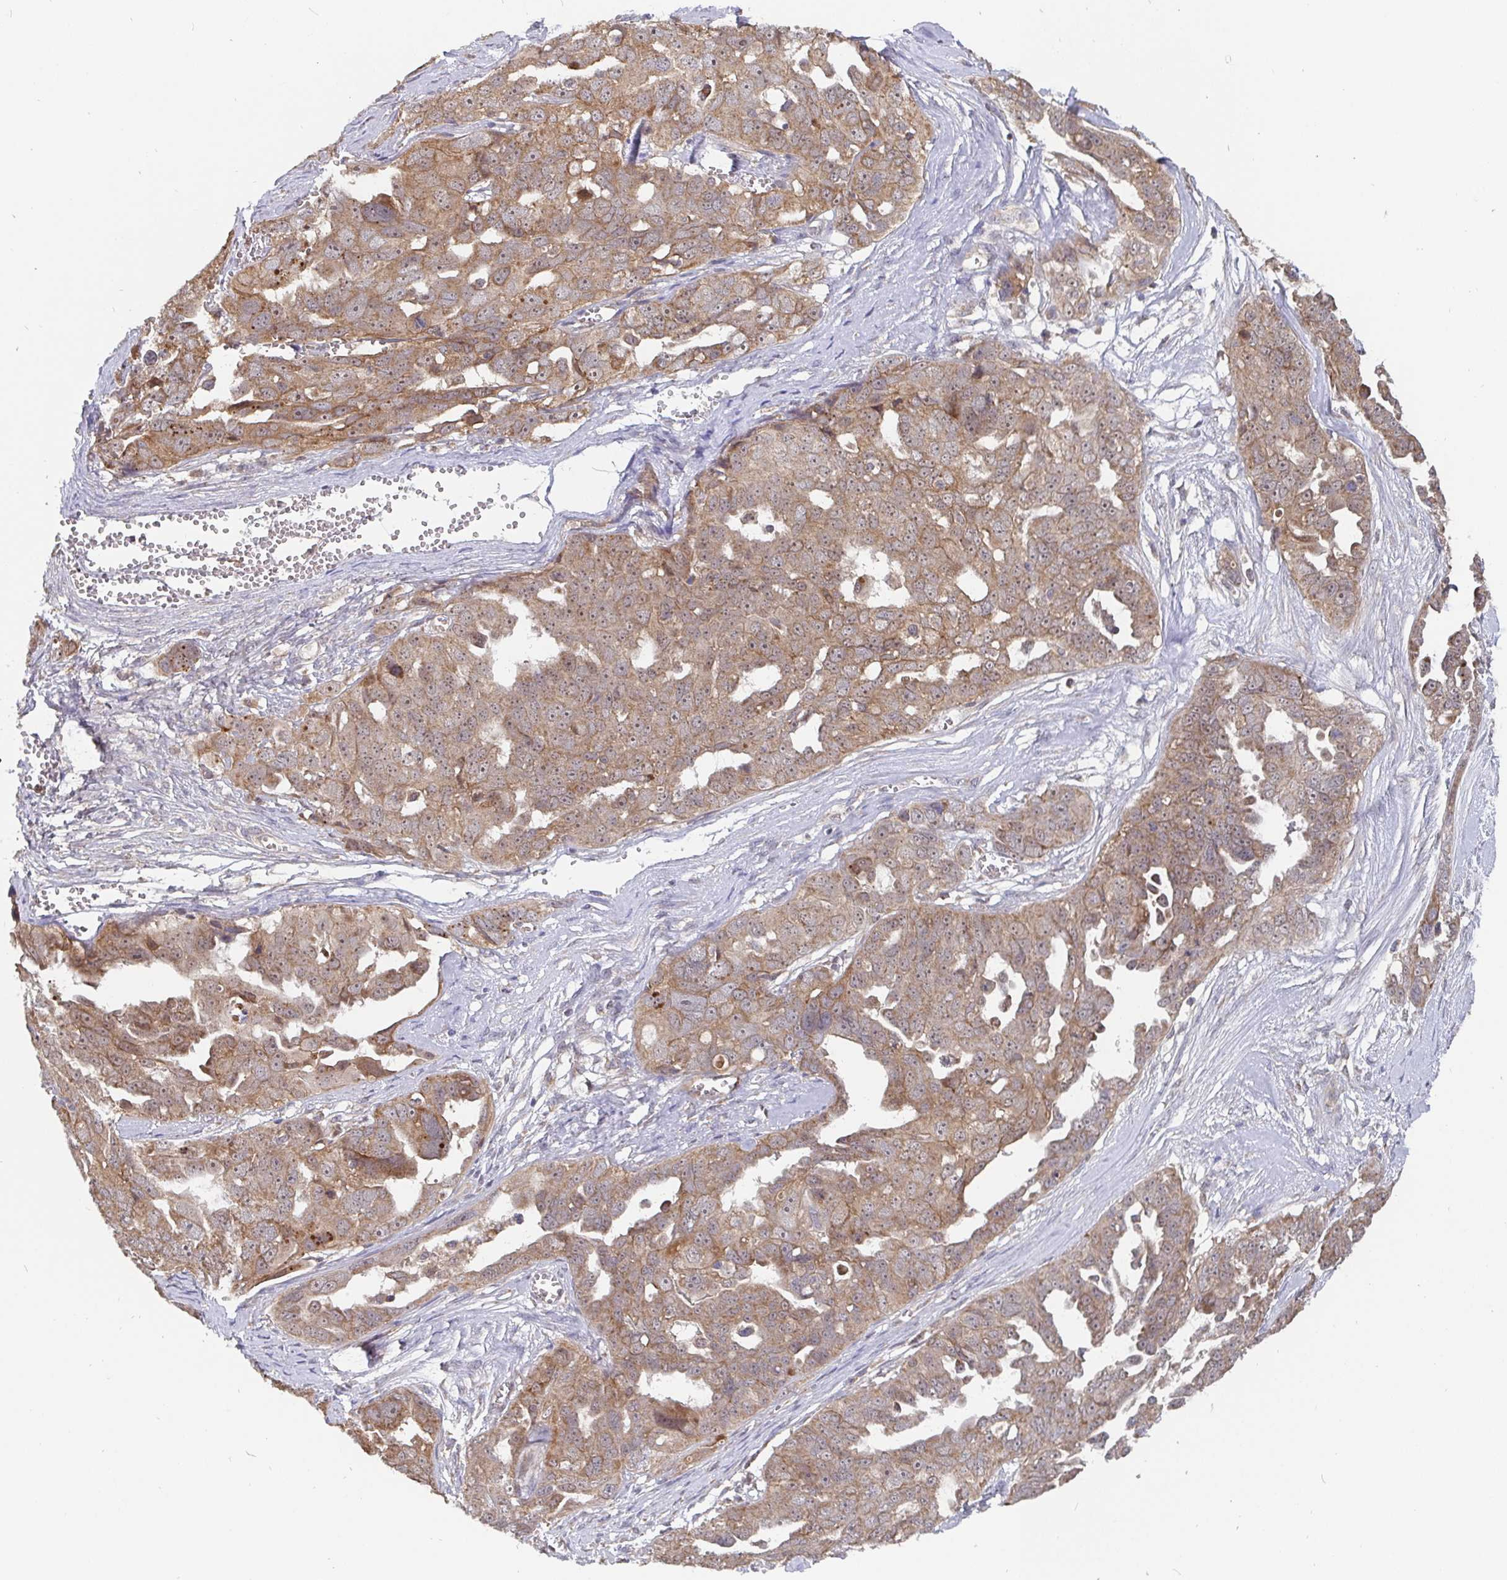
{"staining": {"intensity": "moderate", "quantity": ">75%", "location": "cytoplasmic/membranous"}, "tissue": "ovarian cancer", "cell_type": "Tumor cells", "image_type": "cancer", "snomed": [{"axis": "morphology", "description": "Carcinoma, endometroid"}, {"axis": "topography", "description": "Ovary"}], "caption": "Human ovarian cancer (endometroid carcinoma) stained for a protein (brown) exhibits moderate cytoplasmic/membranous positive expression in about >75% of tumor cells.", "gene": "PDF", "patient": {"sex": "female", "age": 70}}